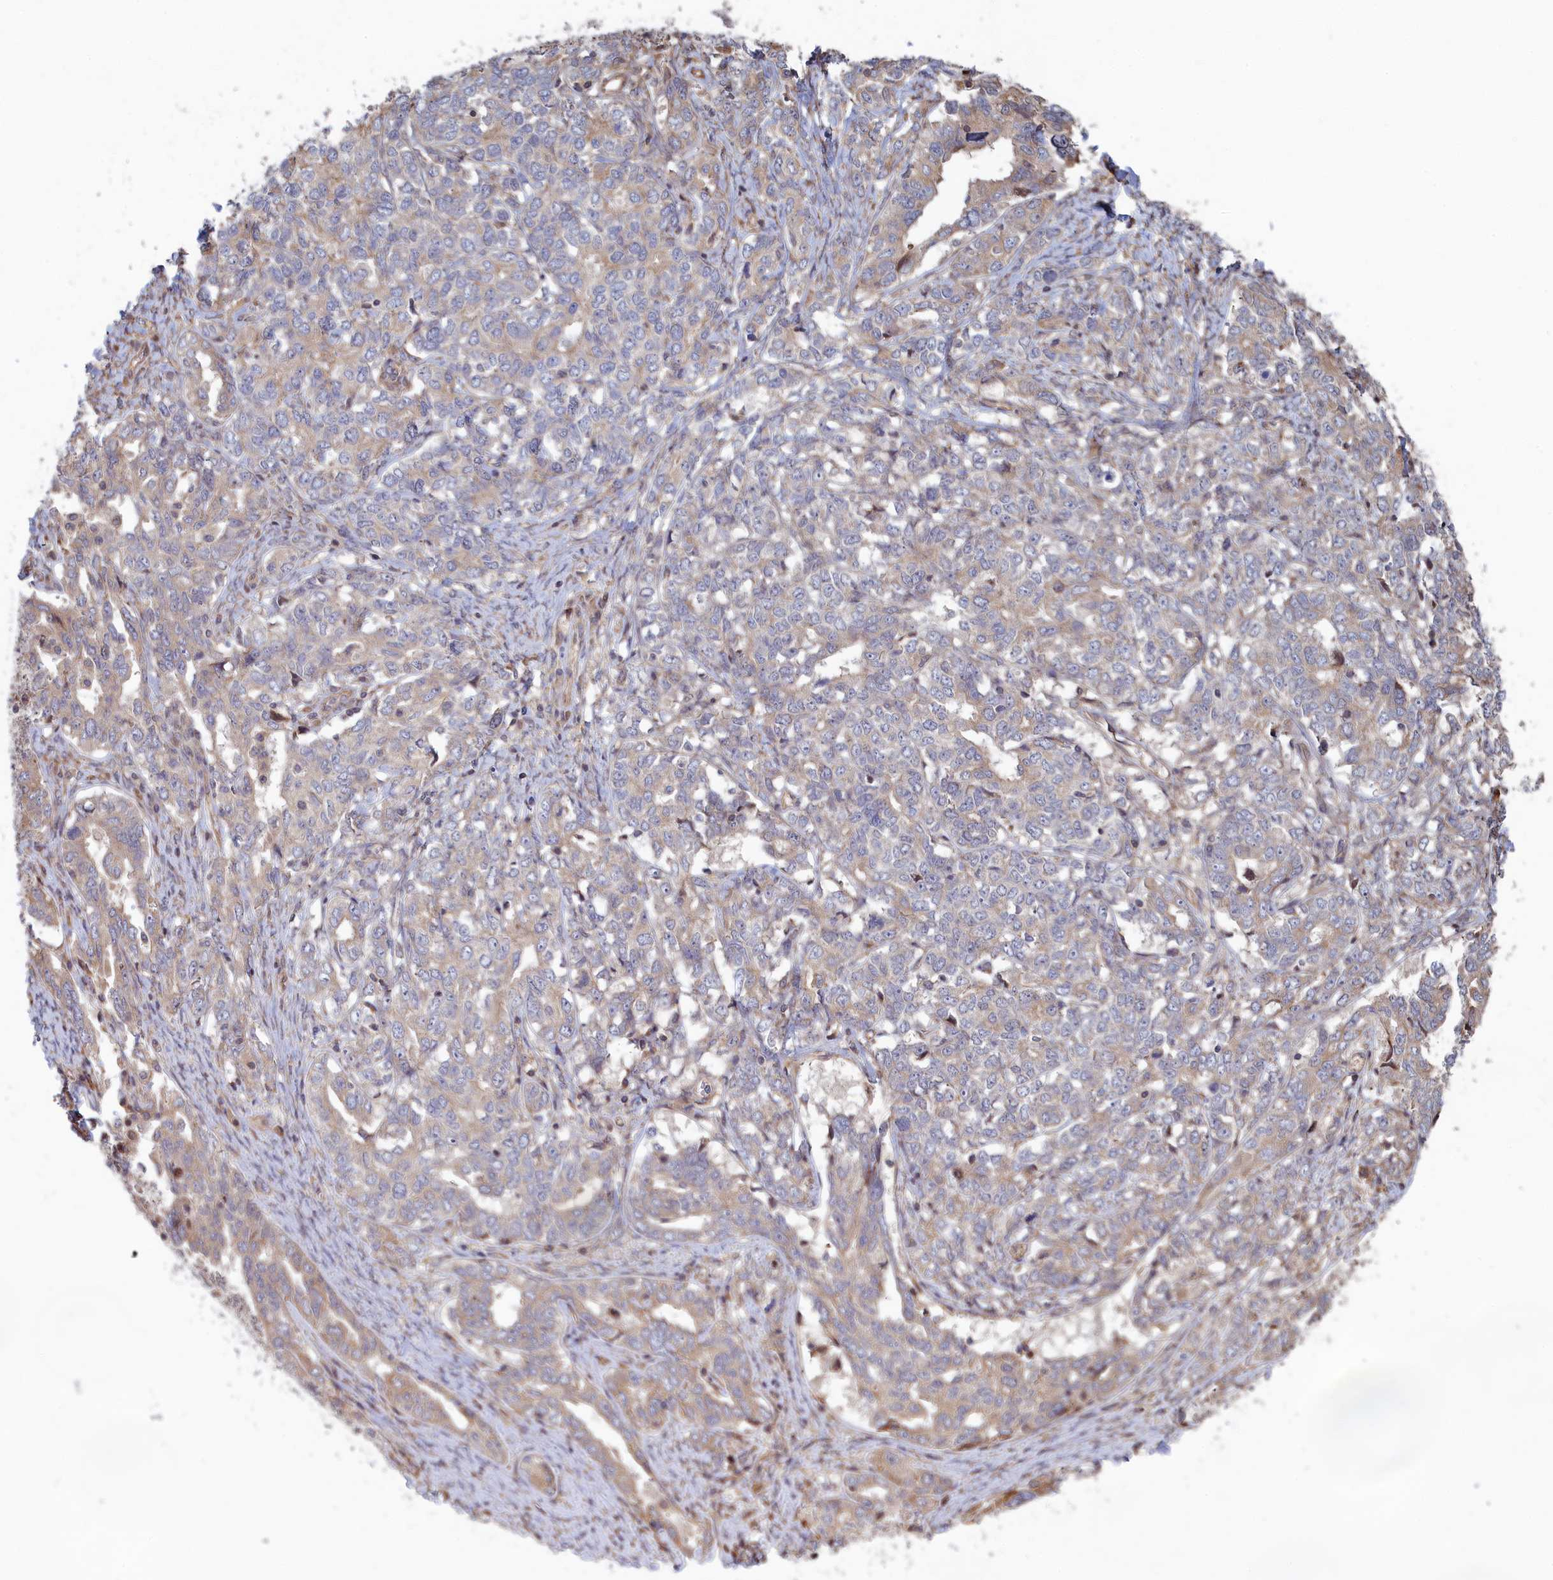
{"staining": {"intensity": "weak", "quantity": "25%-75%", "location": "cytoplasmic/membranous"}, "tissue": "ovarian cancer", "cell_type": "Tumor cells", "image_type": "cancer", "snomed": [{"axis": "morphology", "description": "Carcinoma, endometroid"}, {"axis": "topography", "description": "Ovary"}], "caption": "Weak cytoplasmic/membranous staining is seen in approximately 25%-75% of tumor cells in ovarian cancer. (brown staining indicates protein expression, while blue staining denotes nuclei).", "gene": "RILPL1", "patient": {"sex": "female", "age": 62}}